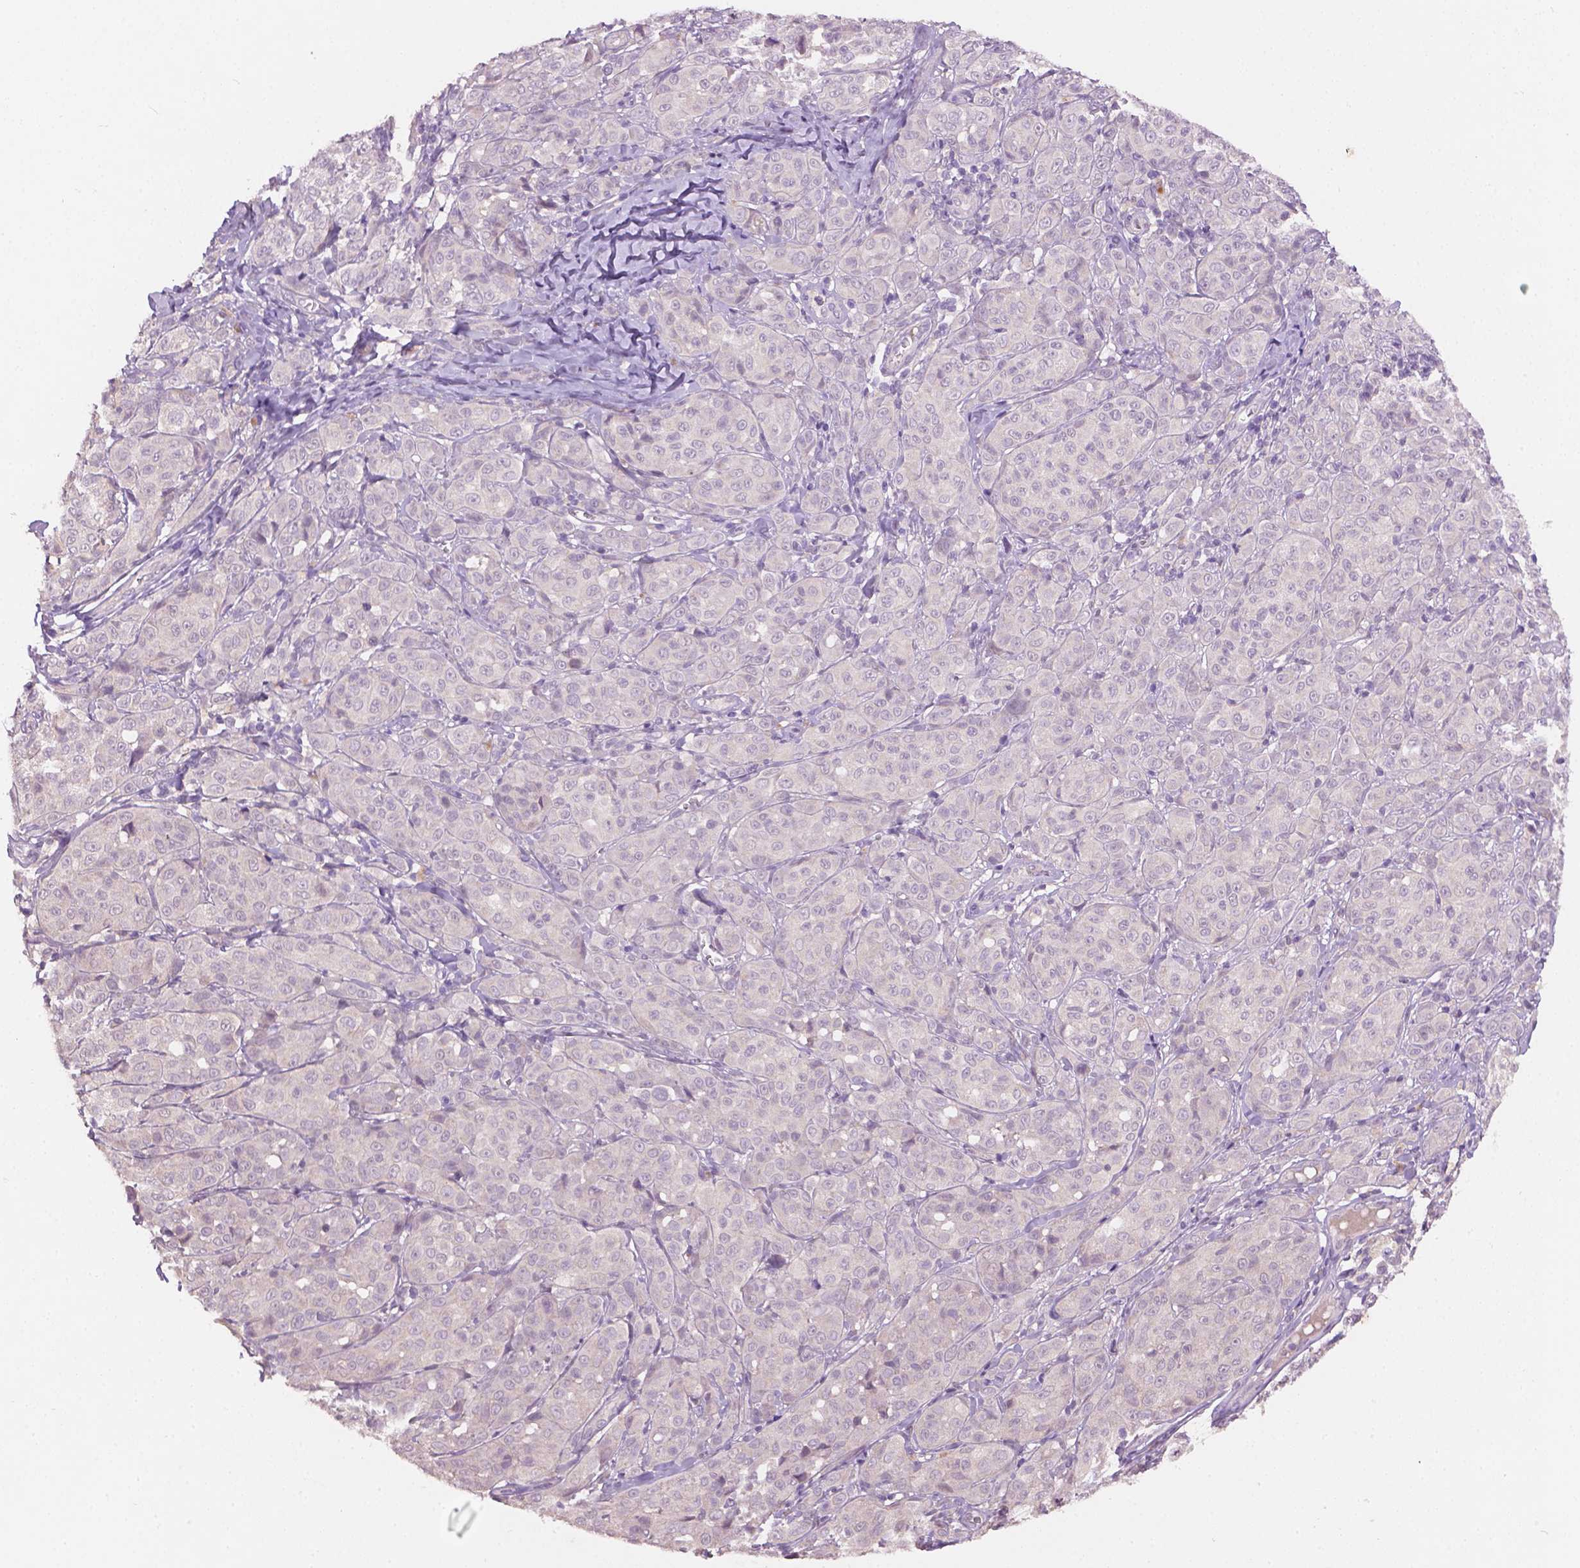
{"staining": {"intensity": "negative", "quantity": "none", "location": "none"}, "tissue": "melanoma", "cell_type": "Tumor cells", "image_type": "cancer", "snomed": [{"axis": "morphology", "description": "Malignant melanoma, NOS"}, {"axis": "topography", "description": "Skin"}], "caption": "Image shows no significant protein positivity in tumor cells of melanoma.", "gene": "KRT17", "patient": {"sex": "male", "age": 89}}